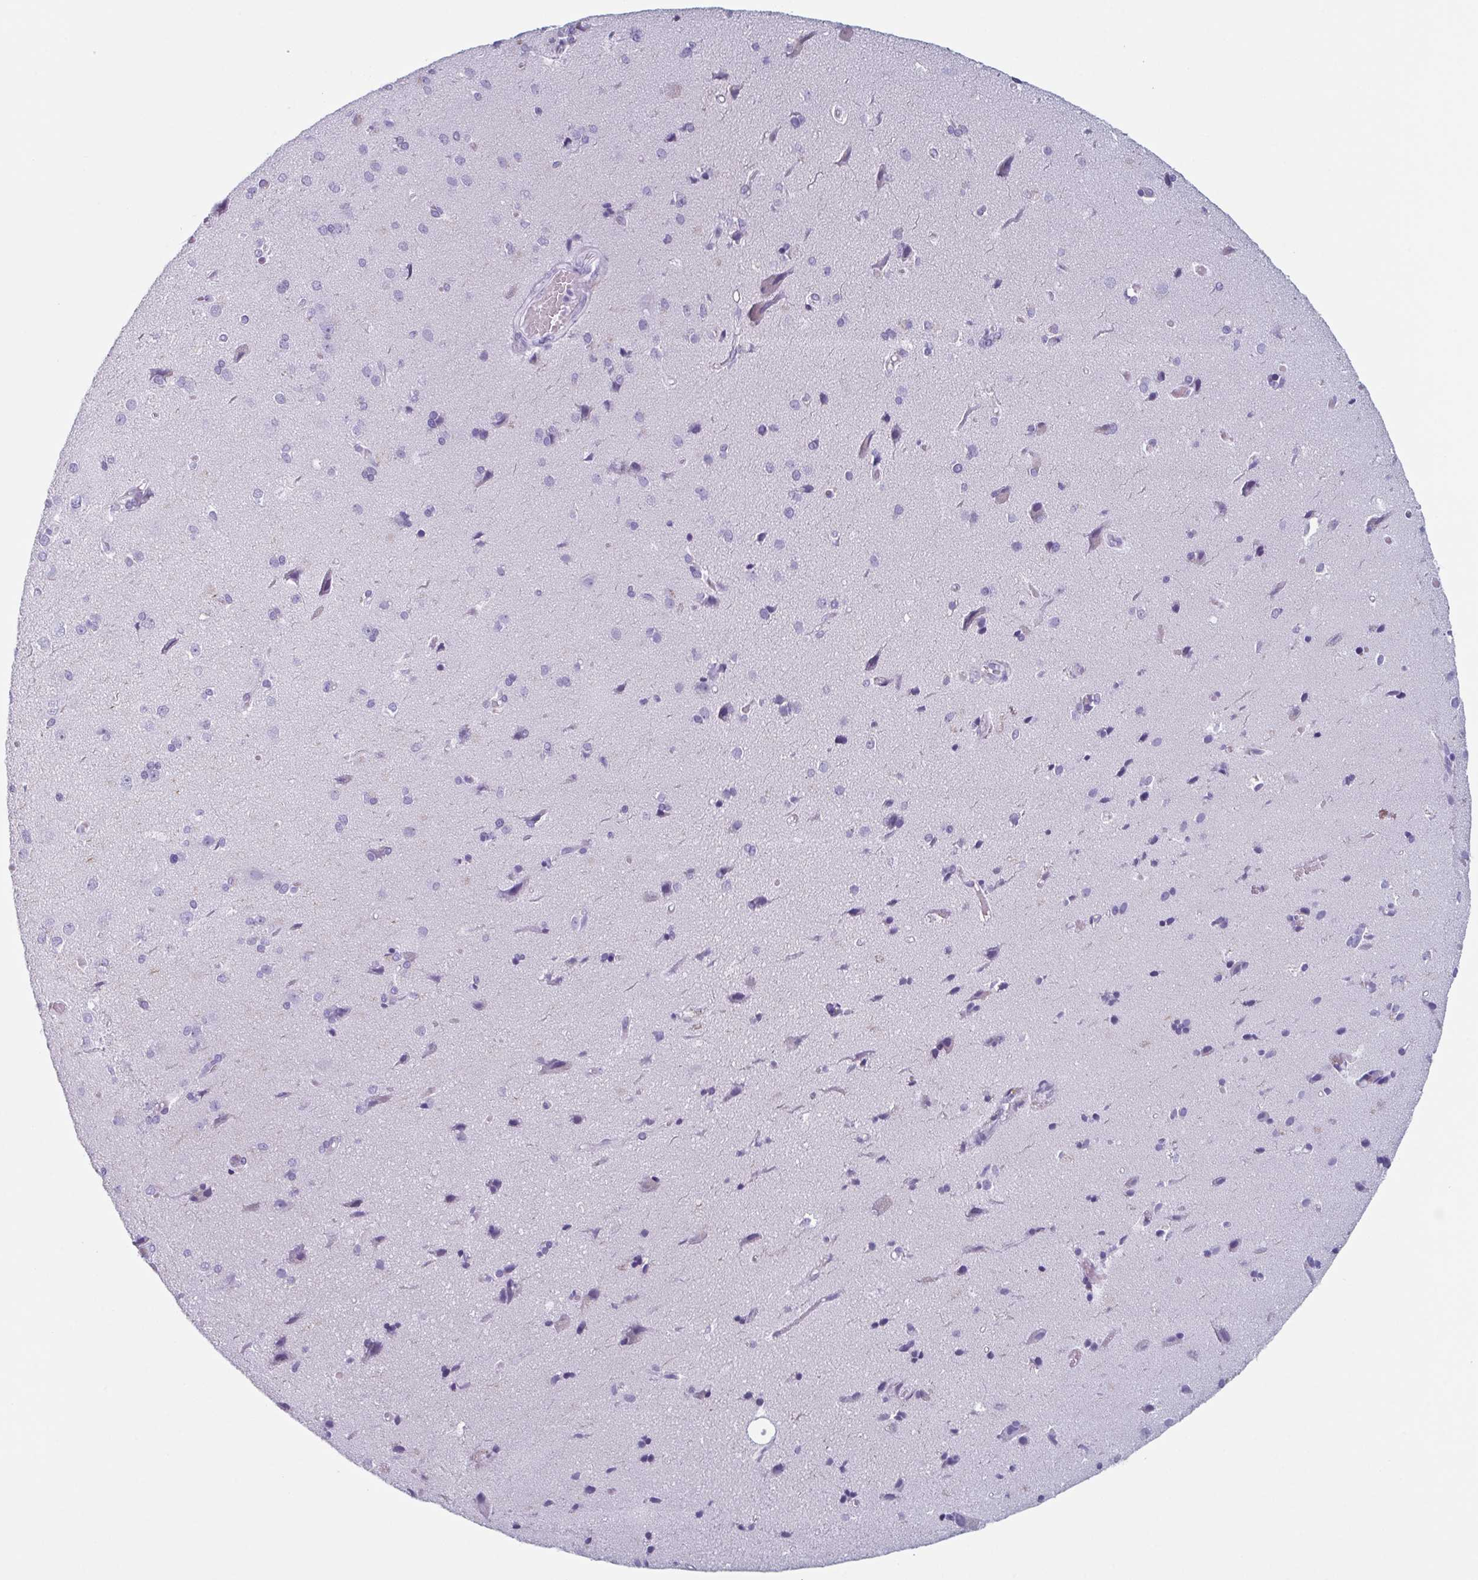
{"staining": {"intensity": "negative", "quantity": "none", "location": "none"}, "tissue": "cerebral cortex", "cell_type": "Endothelial cells", "image_type": "normal", "snomed": [{"axis": "morphology", "description": "Normal tissue, NOS"}, {"axis": "morphology", "description": "Glioma, malignant, High grade"}, {"axis": "topography", "description": "Cerebral cortex"}], "caption": "Cerebral cortex stained for a protein using IHC shows no expression endothelial cells.", "gene": "ENKUR", "patient": {"sex": "male", "age": 71}}